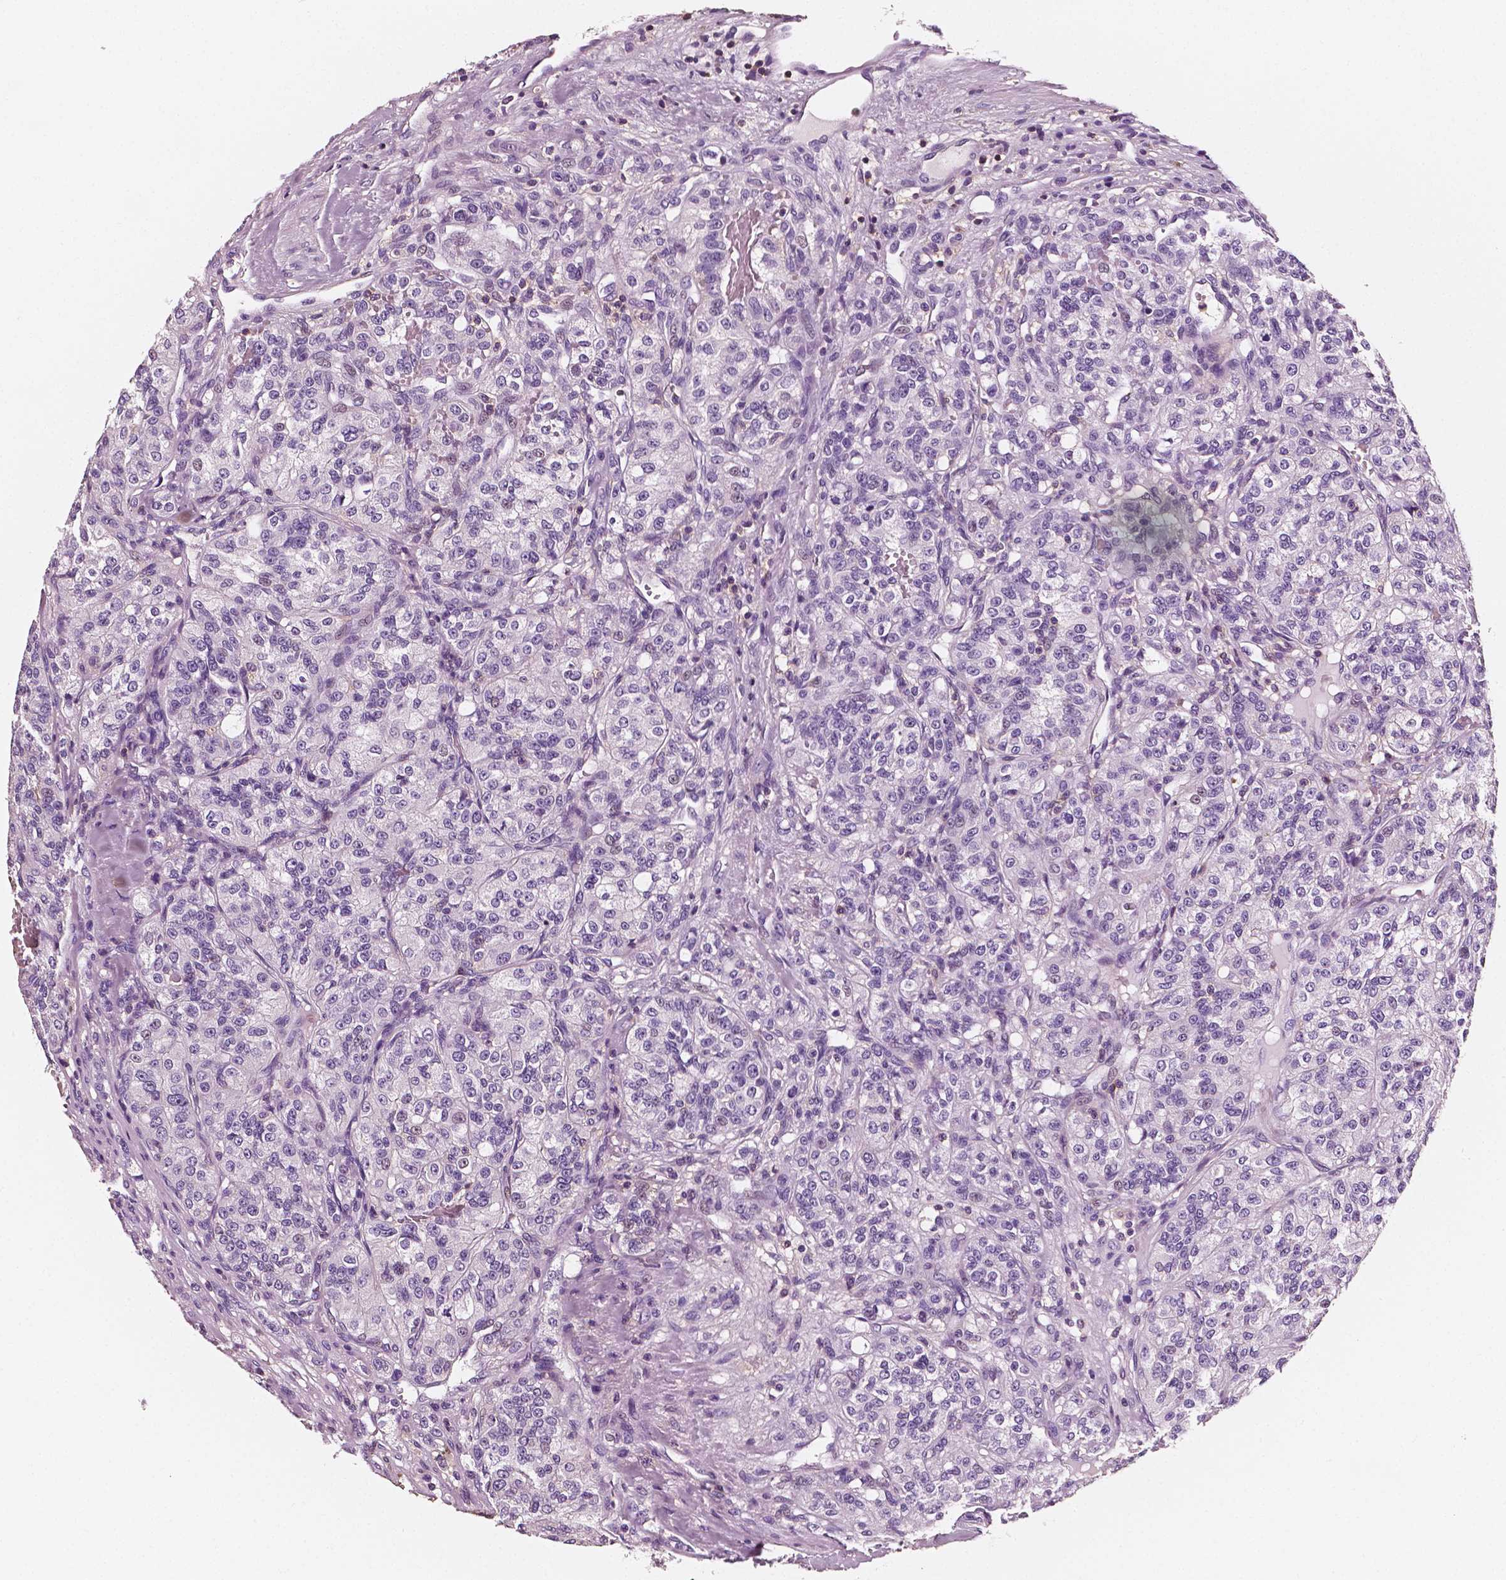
{"staining": {"intensity": "negative", "quantity": "none", "location": "none"}, "tissue": "renal cancer", "cell_type": "Tumor cells", "image_type": "cancer", "snomed": [{"axis": "morphology", "description": "Adenocarcinoma, NOS"}, {"axis": "topography", "description": "Kidney"}], "caption": "Histopathology image shows no significant protein positivity in tumor cells of adenocarcinoma (renal).", "gene": "PTPRC", "patient": {"sex": "female", "age": 63}}